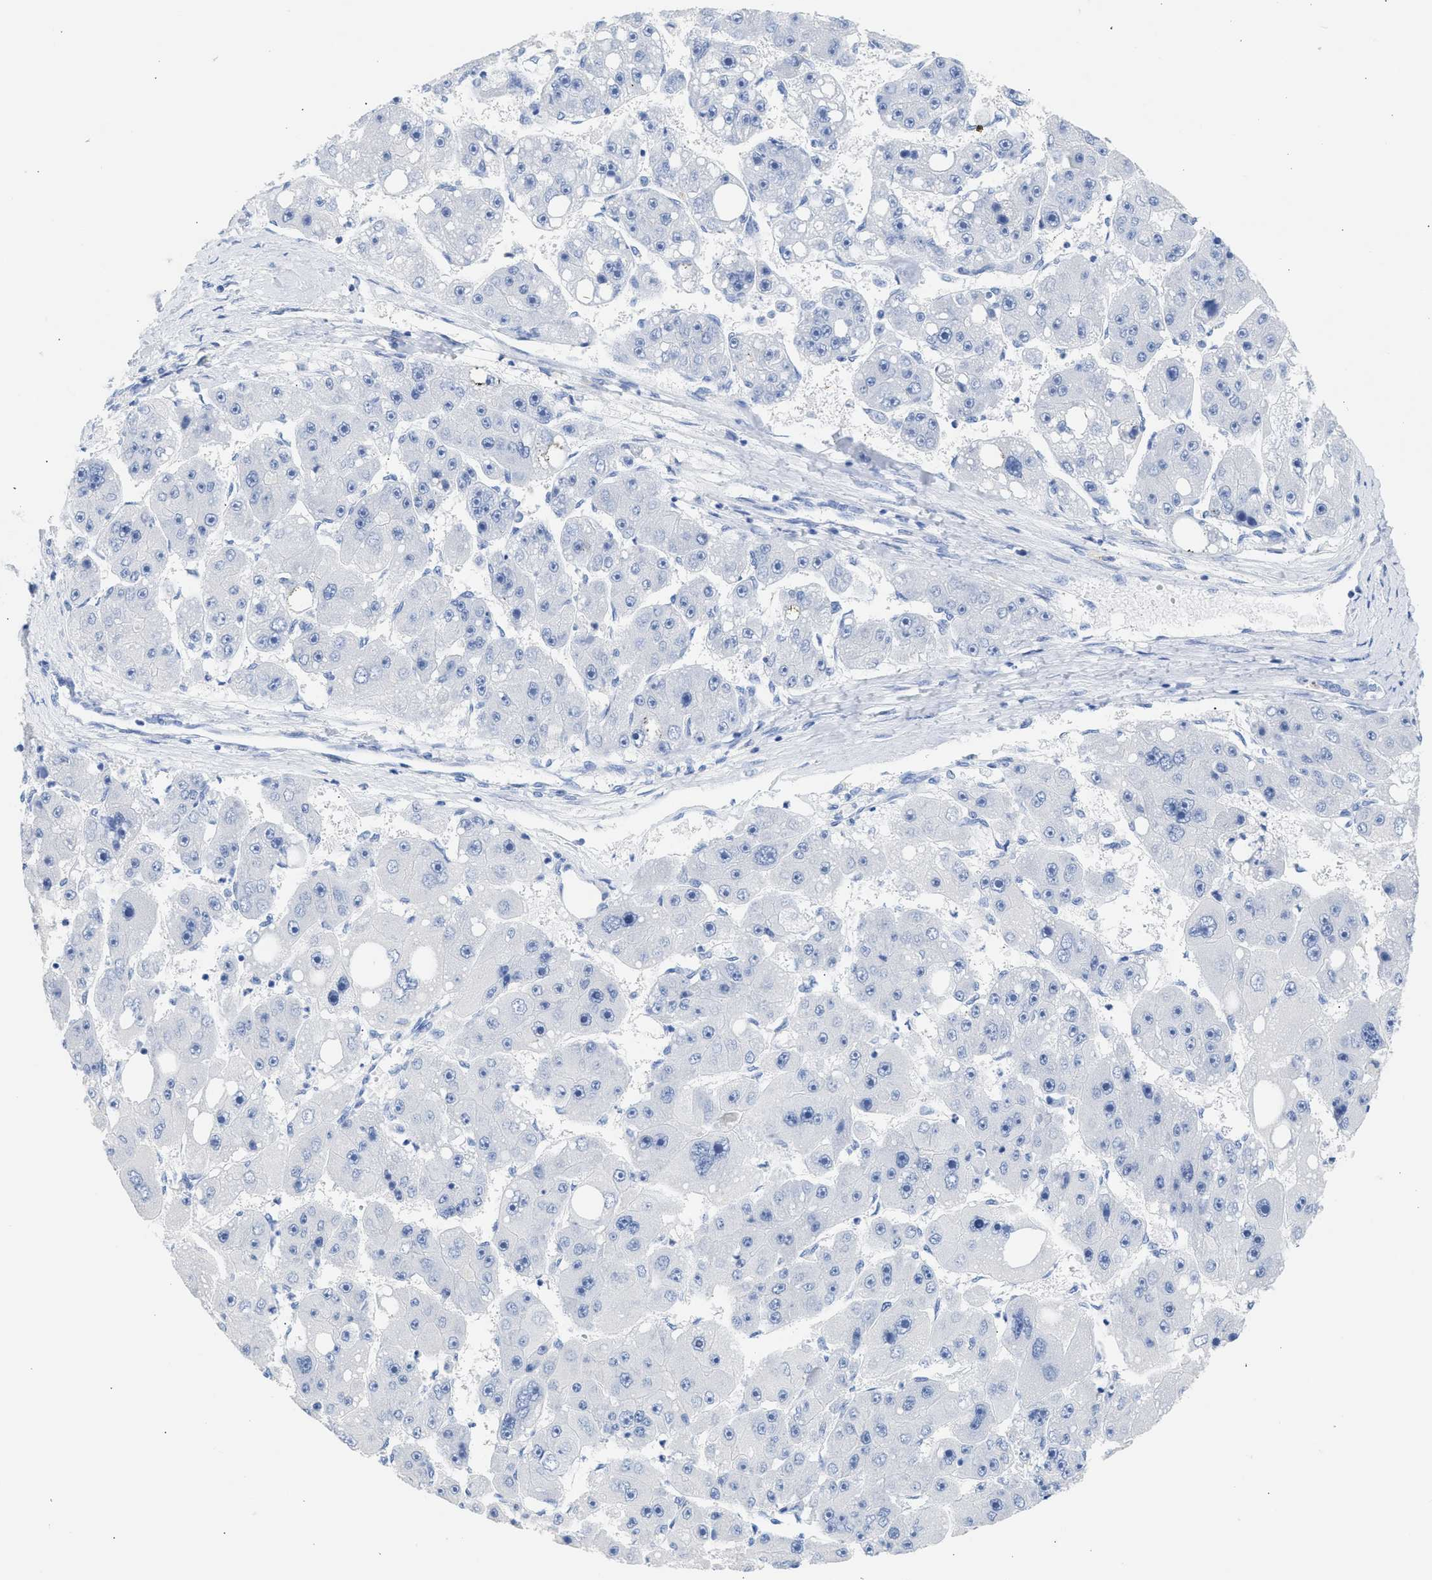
{"staining": {"intensity": "negative", "quantity": "none", "location": "none"}, "tissue": "liver cancer", "cell_type": "Tumor cells", "image_type": "cancer", "snomed": [{"axis": "morphology", "description": "Carcinoma, Hepatocellular, NOS"}, {"axis": "topography", "description": "Liver"}], "caption": "Tumor cells show no significant expression in hepatocellular carcinoma (liver).", "gene": "NCAM1", "patient": {"sex": "female", "age": 61}}